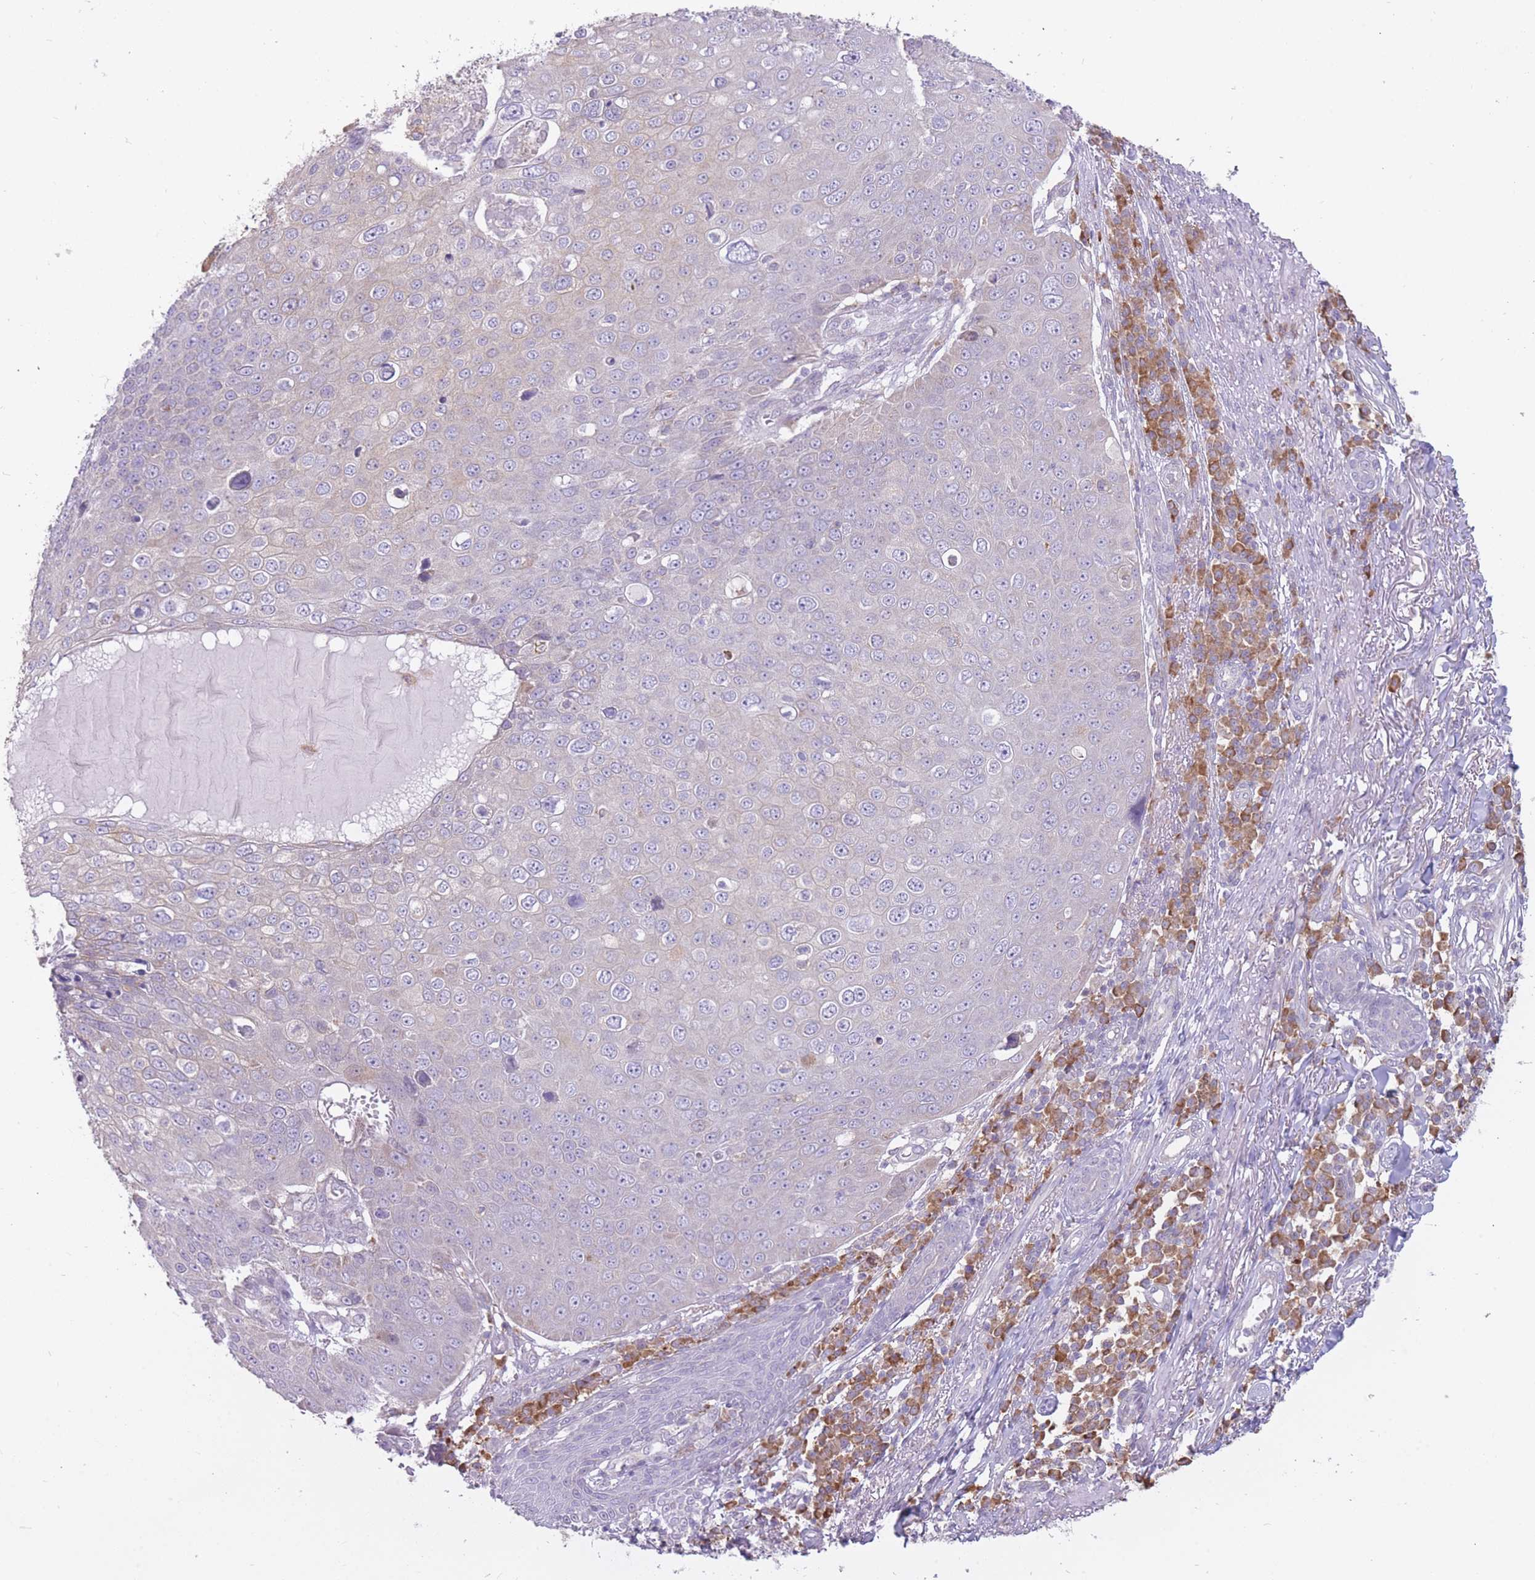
{"staining": {"intensity": "negative", "quantity": "none", "location": "none"}, "tissue": "skin cancer", "cell_type": "Tumor cells", "image_type": "cancer", "snomed": [{"axis": "morphology", "description": "Squamous cell carcinoma, NOS"}, {"axis": "topography", "description": "Skin"}], "caption": "This micrograph is of skin cancer stained with IHC to label a protein in brown with the nuclei are counter-stained blue. There is no staining in tumor cells.", "gene": "TRAPPC5", "patient": {"sex": "male", "age": 71}}